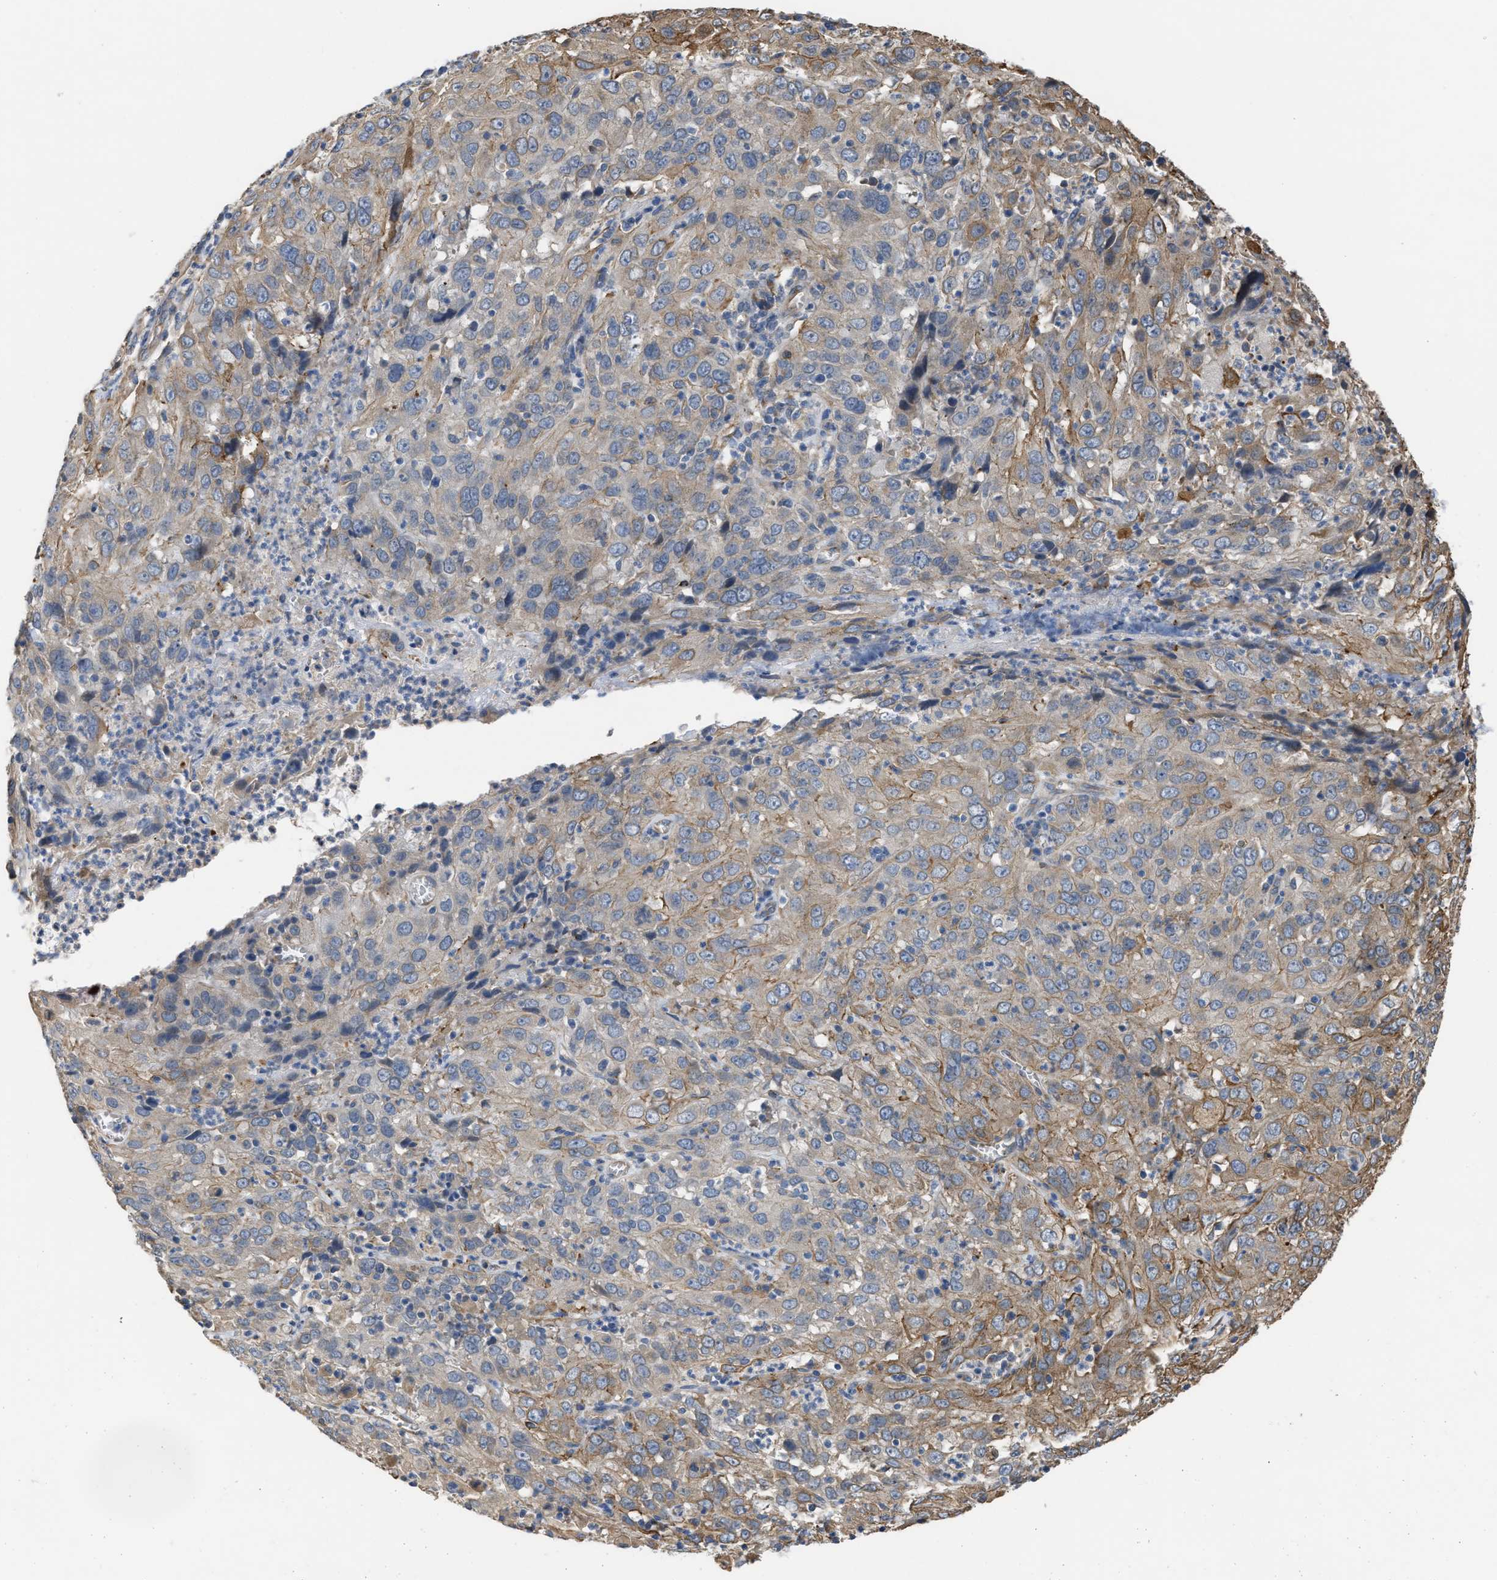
{"staining": {"intensity": "weak", "quantity": "25%-75%", "location": "cytoplasmic/membranous"}, "tissue": "cervical cancer", "cell_type": "Tumor cells", "image_type": "cancer", "snomed": [{"axis": "morphology", "description": "Squamous cell carcinoma, NOS"}, {"axis": "topography", "description": "Cervix"}], "caption": "IHC histopathology image of cervical squamous cell carcinoma stained for a protein (brown), which displays low levels of weak cytoplasmic/membranous expression in about 25%-75% of tumor cells.", "gene": "SLC4A11", "patient": {"sex": "female", "age": 32}}